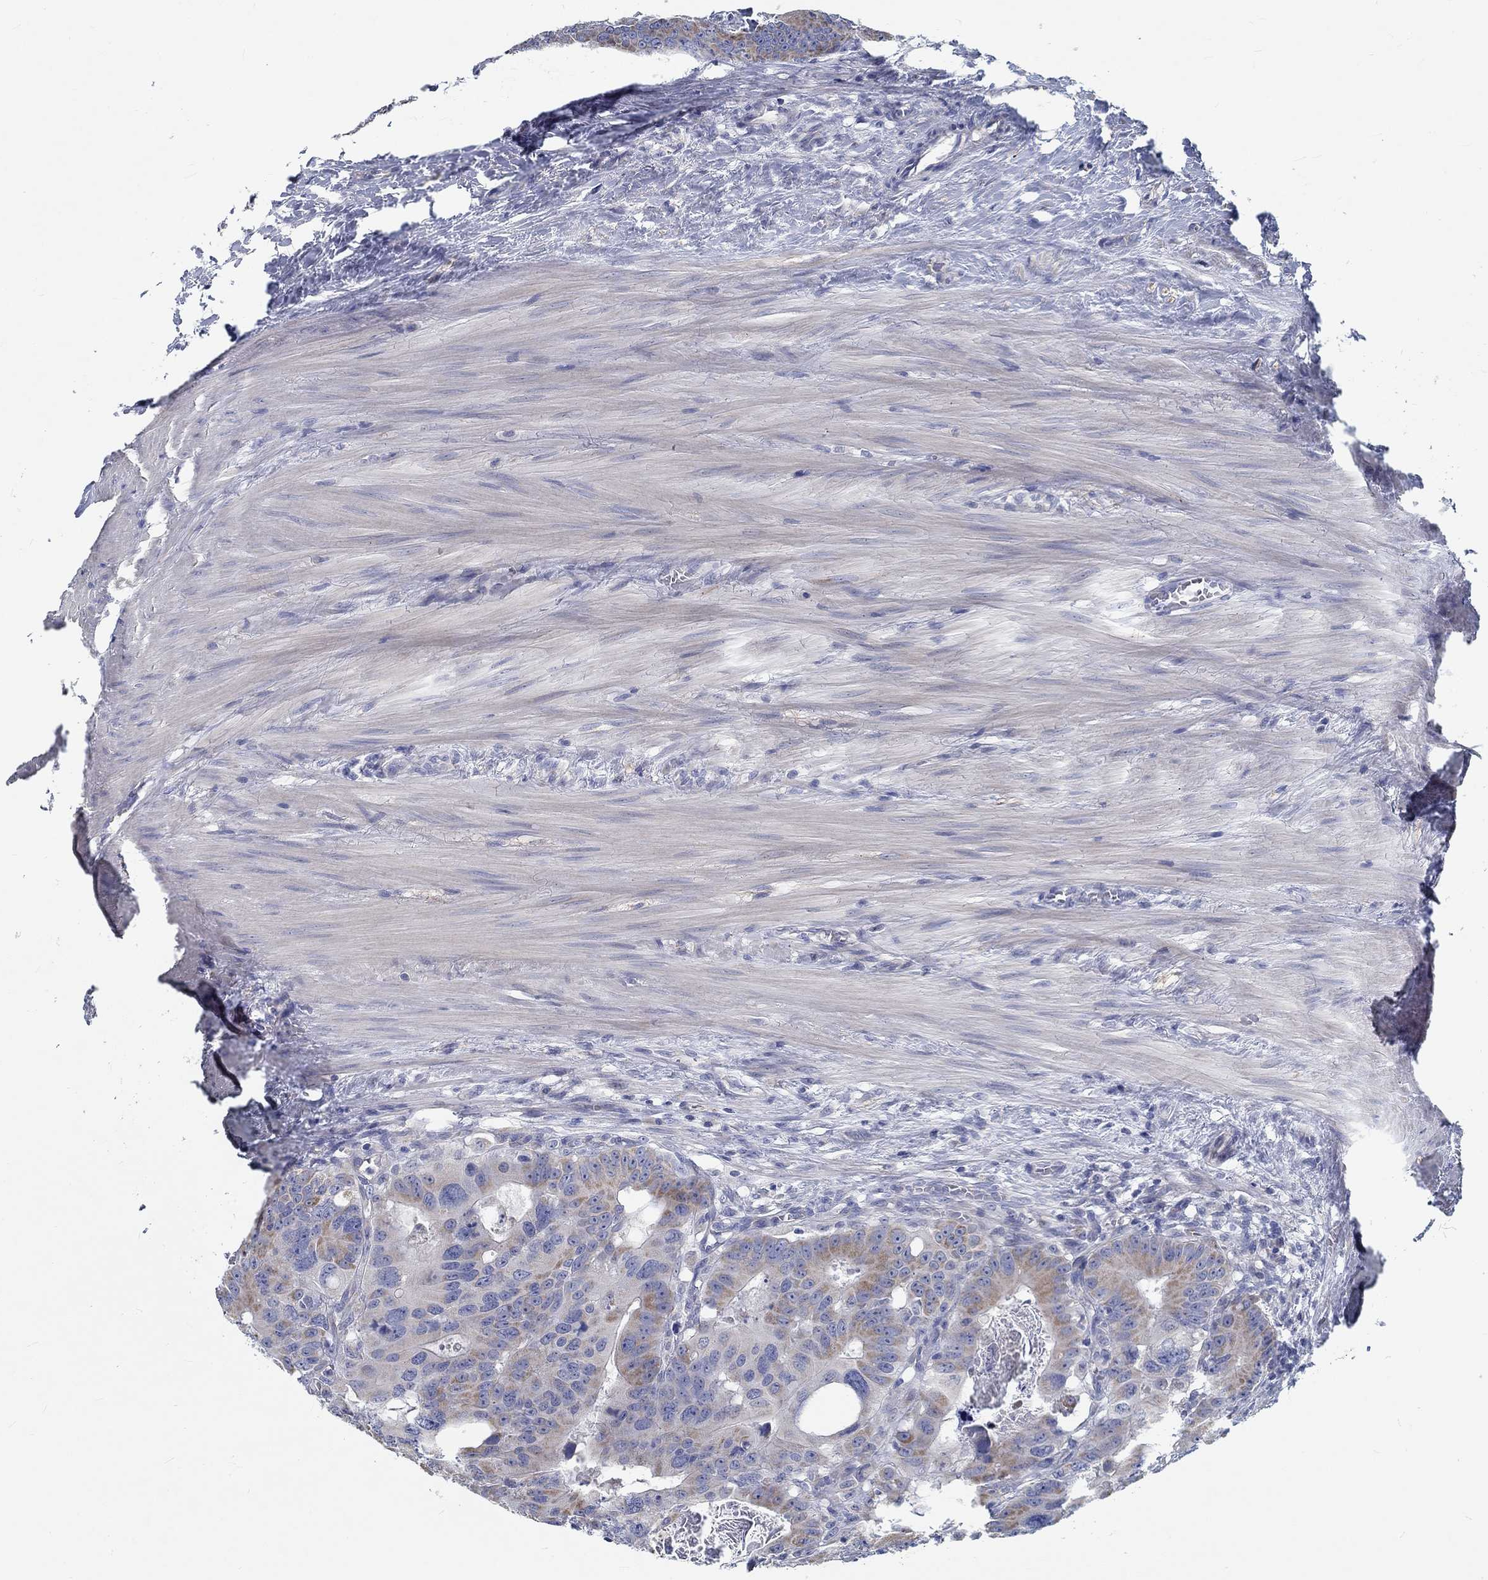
{"staining": {"intensity": "moderate", "quantity": "25%-75%", "location": "cytoplasmic/membranous"}, "tissue": "colorectal cancer", "cell_type": "Tumor cells", "image_type": "cancer", "snomed": [{"axis": "morphology", "description": "Adenocarcinoma, NOS"}, {"axis": "topography", "description": "Rectum"}], "caption": "DAB immunohistochemical staining of colorectal cancer (adenocarcinoma) demonstrates moderate cytoplasmic/membranous protein positivity in approximately 25%-75% of tumor cells.", "gene": "MYBPC1", "patient": {"sex": "male", "age": 64}}